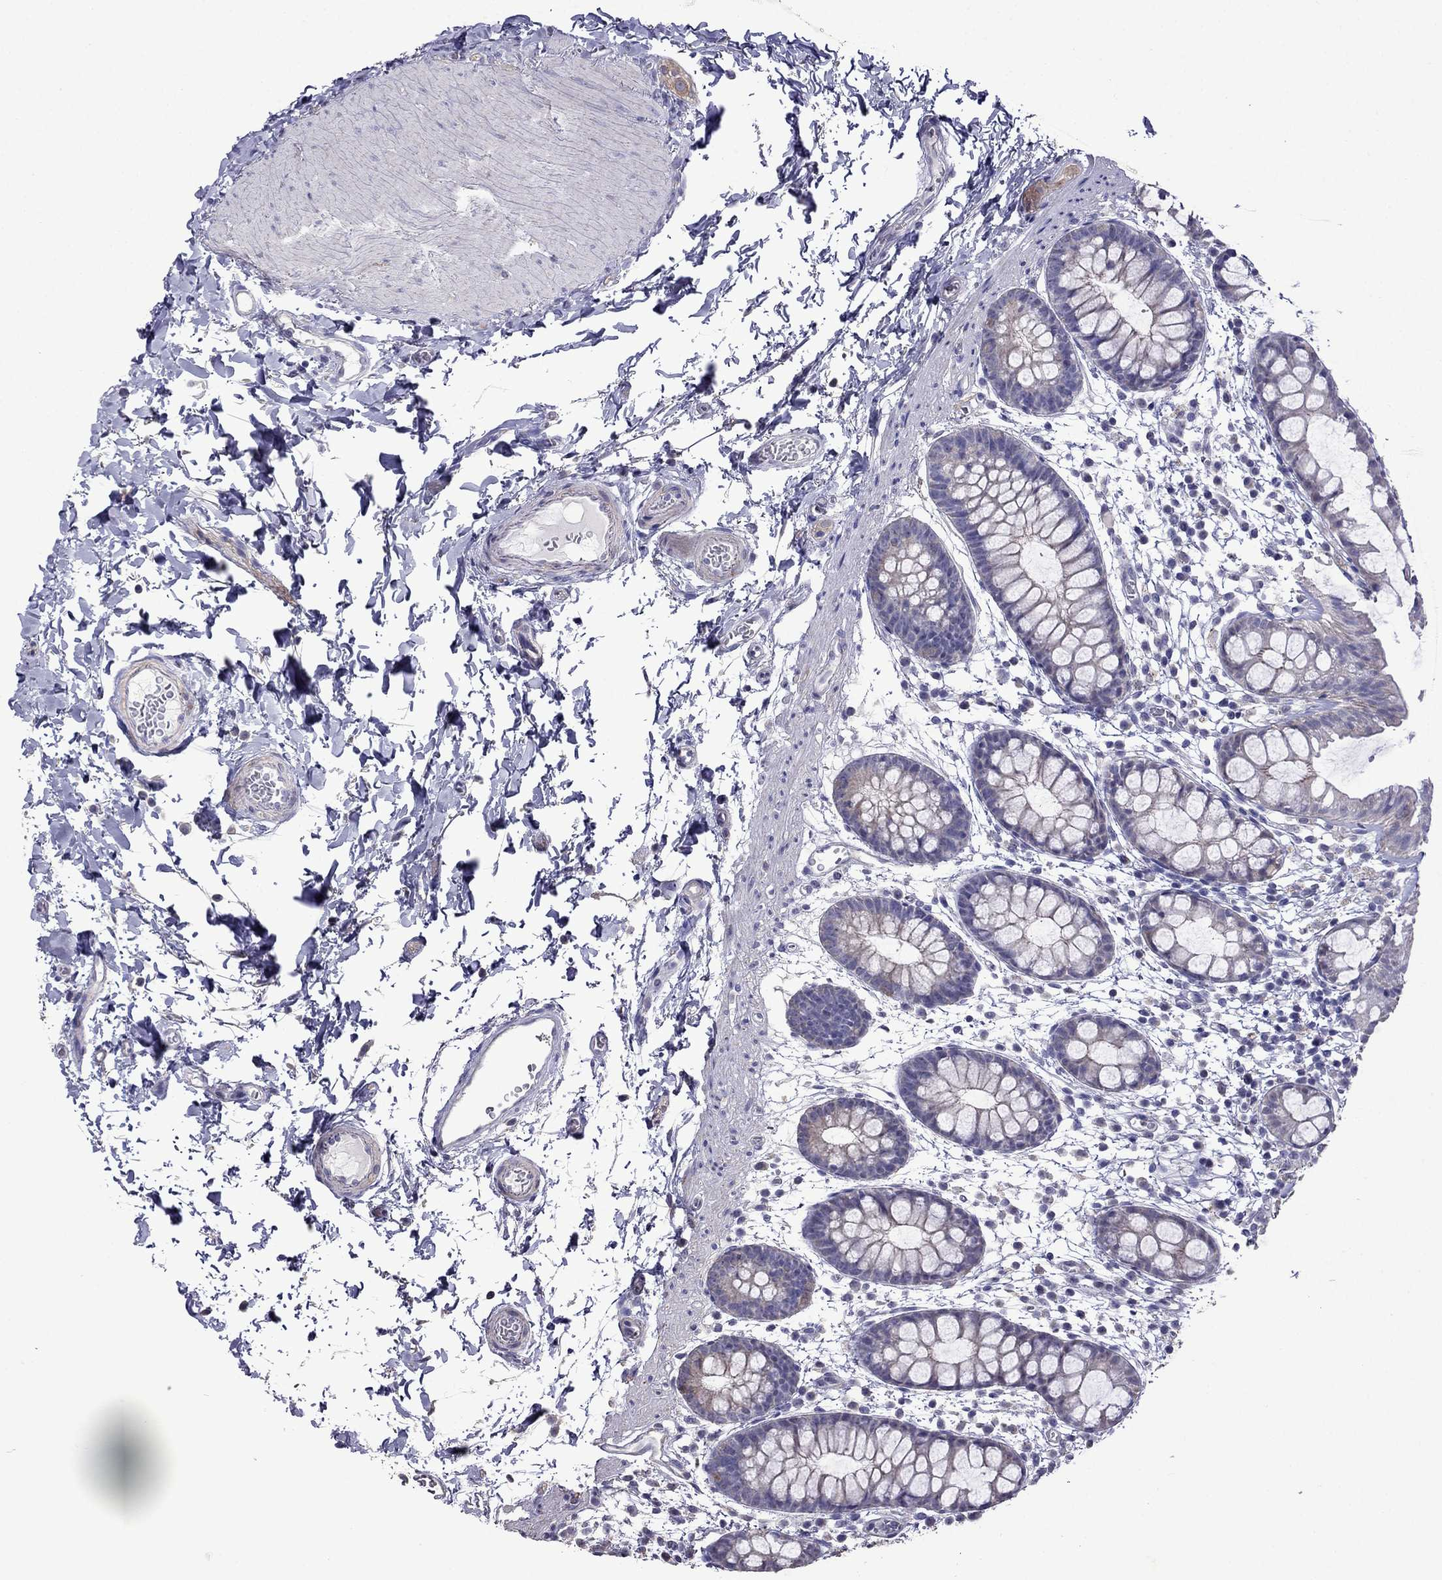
{"staining": {"intensity": "moderate", "quantity": "<25%", "location": "cytoplasmic/membranous"}, "tissue": "rectum", "cell_type": "Glandular cells", "image_type": "normal", "snomed": [{"axis": "morphology", "description": "Normal tissue, NOS"}, {"axis": "topography", "description": "Rectum"}], "caption": "DAB (3,3'-diaminobenzidine) immunohistochemical staining of benign human rectum reveals moderate cytoplasmic/membranous protein expression in approximately <25% of glandular cells.", "gene": "AK5", "patient": {"sex": "male", "age": 57}}